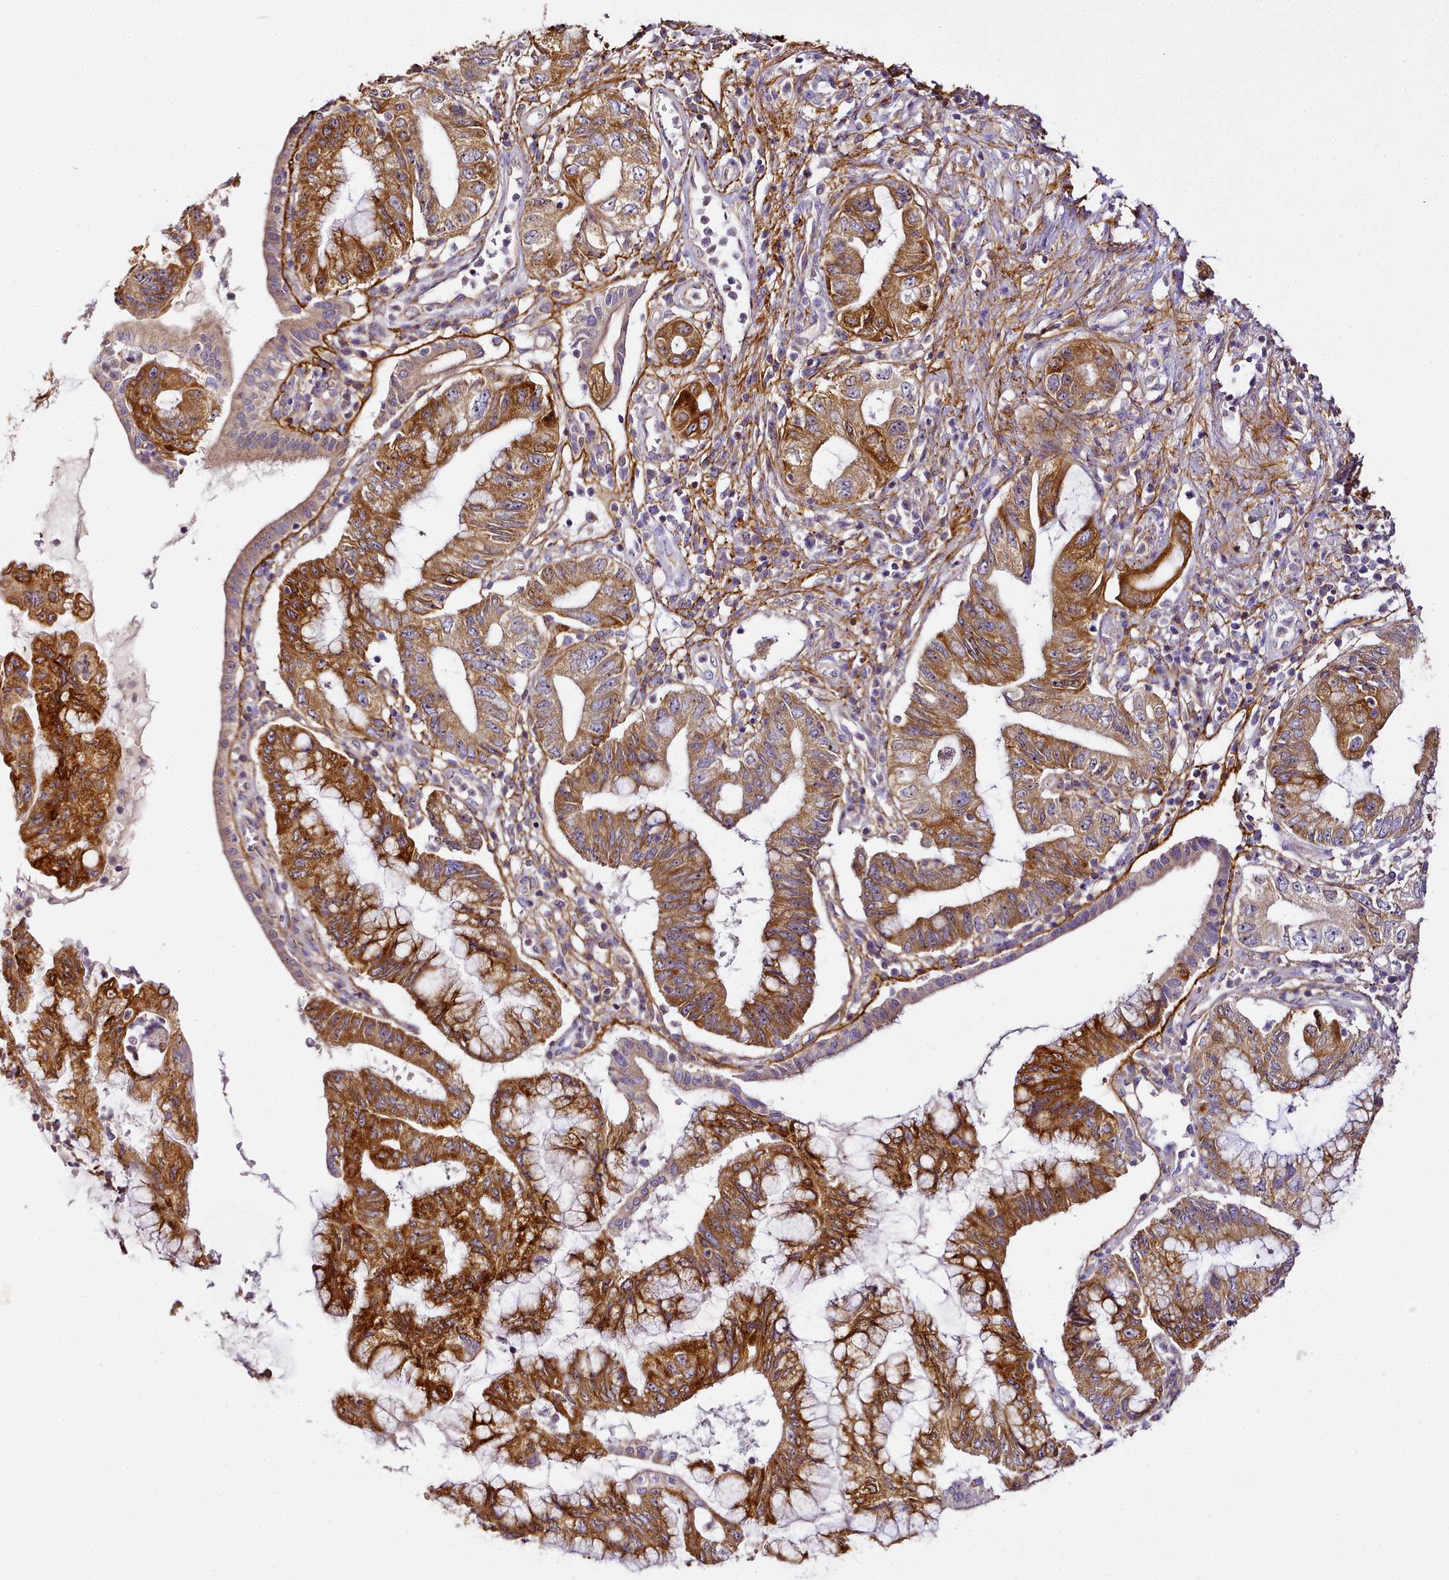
{"staining": {"intensity": "strong", "quantity": ">75%", "location": "cytoplasmic/membranous"}, "tissue": "pancreatic cancer", "cell_type": "Tumor cells", "image_type": "cancer", "snomed": [{"axis": "morphology", "description": "Adenocarcinoma, NOS"}, {"axis": "topography", "description": "Pancreas"}], "caption": "Protein expression by immunohistochemistry shows strong cytoplasmic/membranous positivity in approximately >75% of tumor cells in pancreatic cancer.", "gene": "NBPF1", "patient": {"sex": "female", "age": 73}}